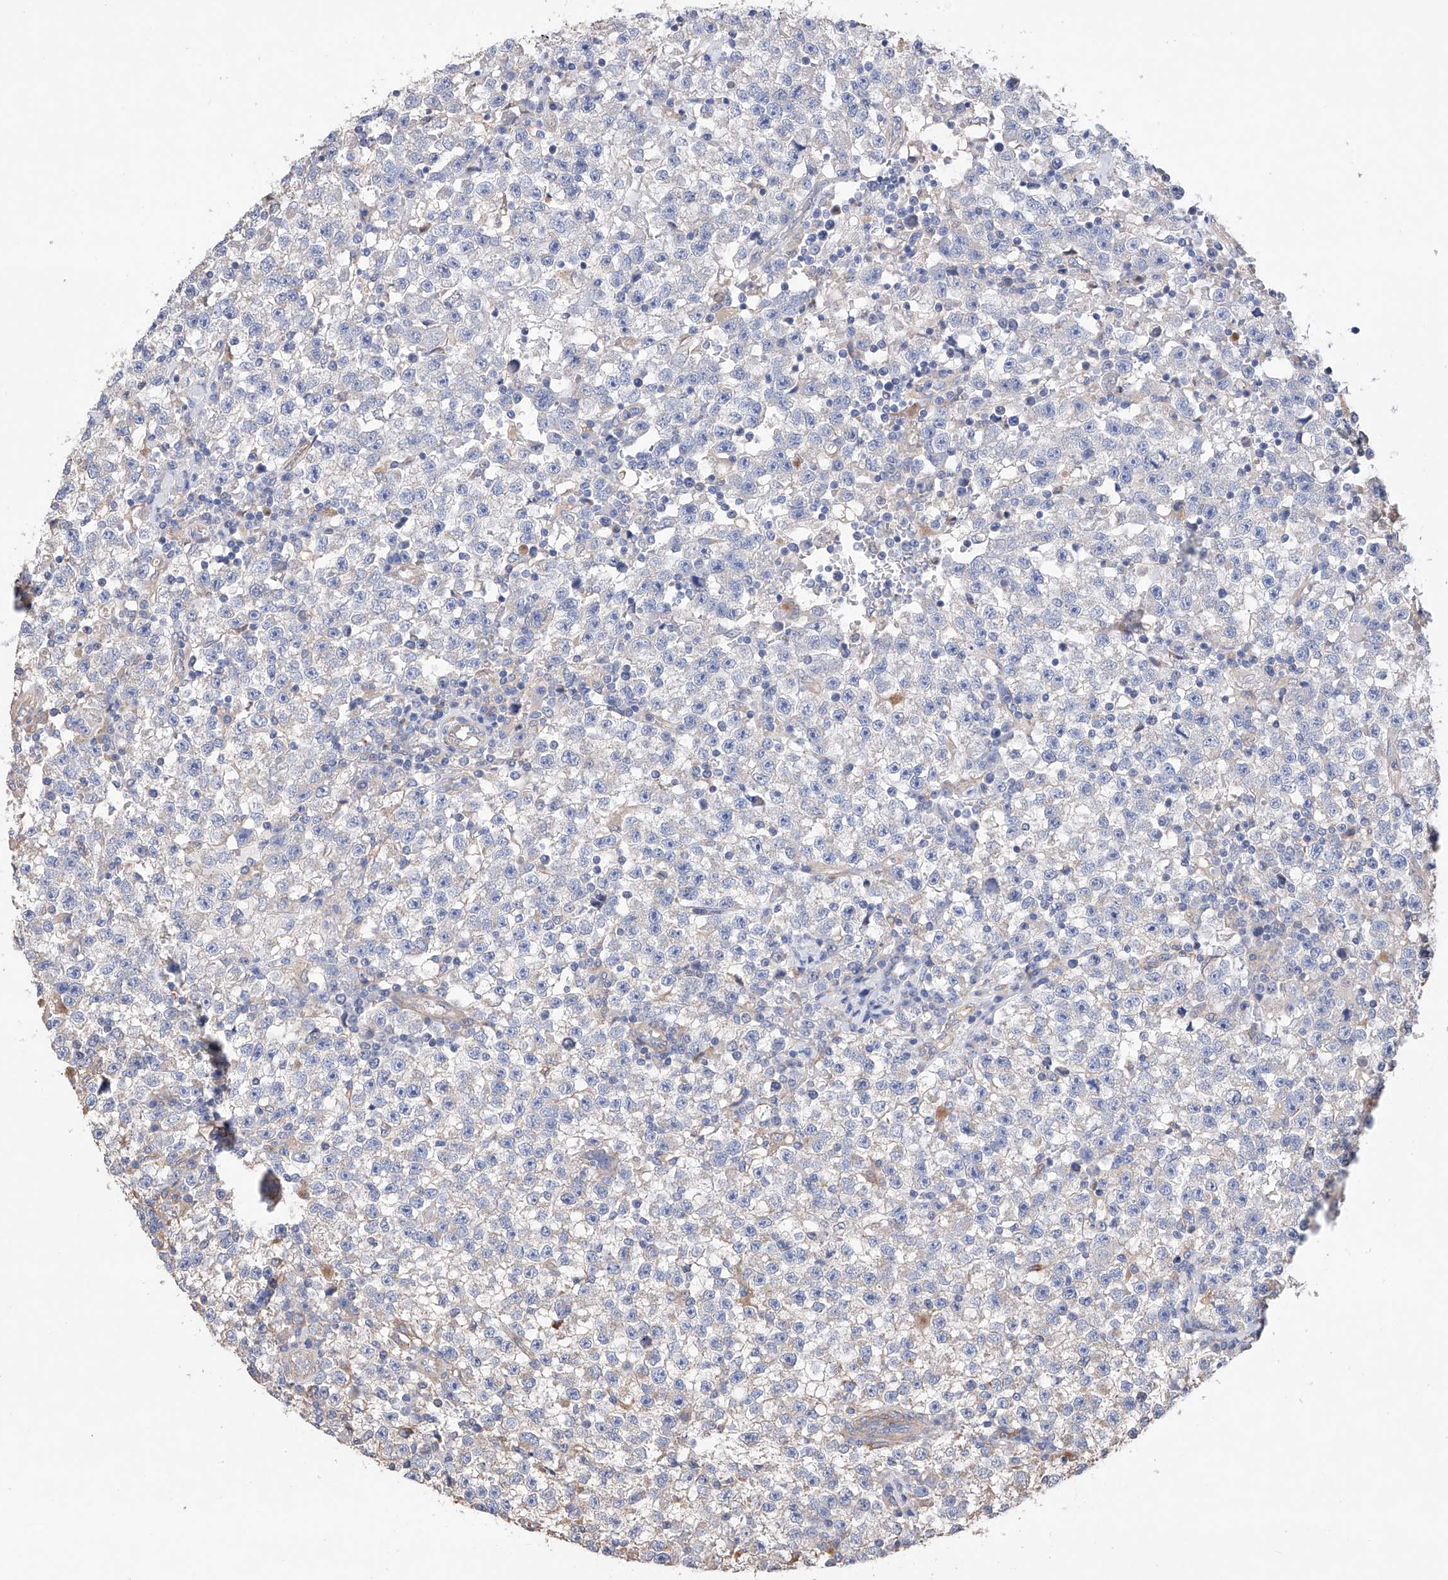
{"staining": {"intensity": "negative", "quantity": "none", "location": "none"}, "tissue": "testis cancer", "cell_type": "Tumor cells", "image_type": "cancer", "snomed": [{"axis": "morphology", "description": "Seminoma, NOS"}, {"axis": "topography", "description": "Testis"}], "caption": "Micrograph shows no protein staining in tumor cells of seminoma (testis) tissue.", "gene": "AFG1L", "patient": {"sex": "male", "age": 22}}